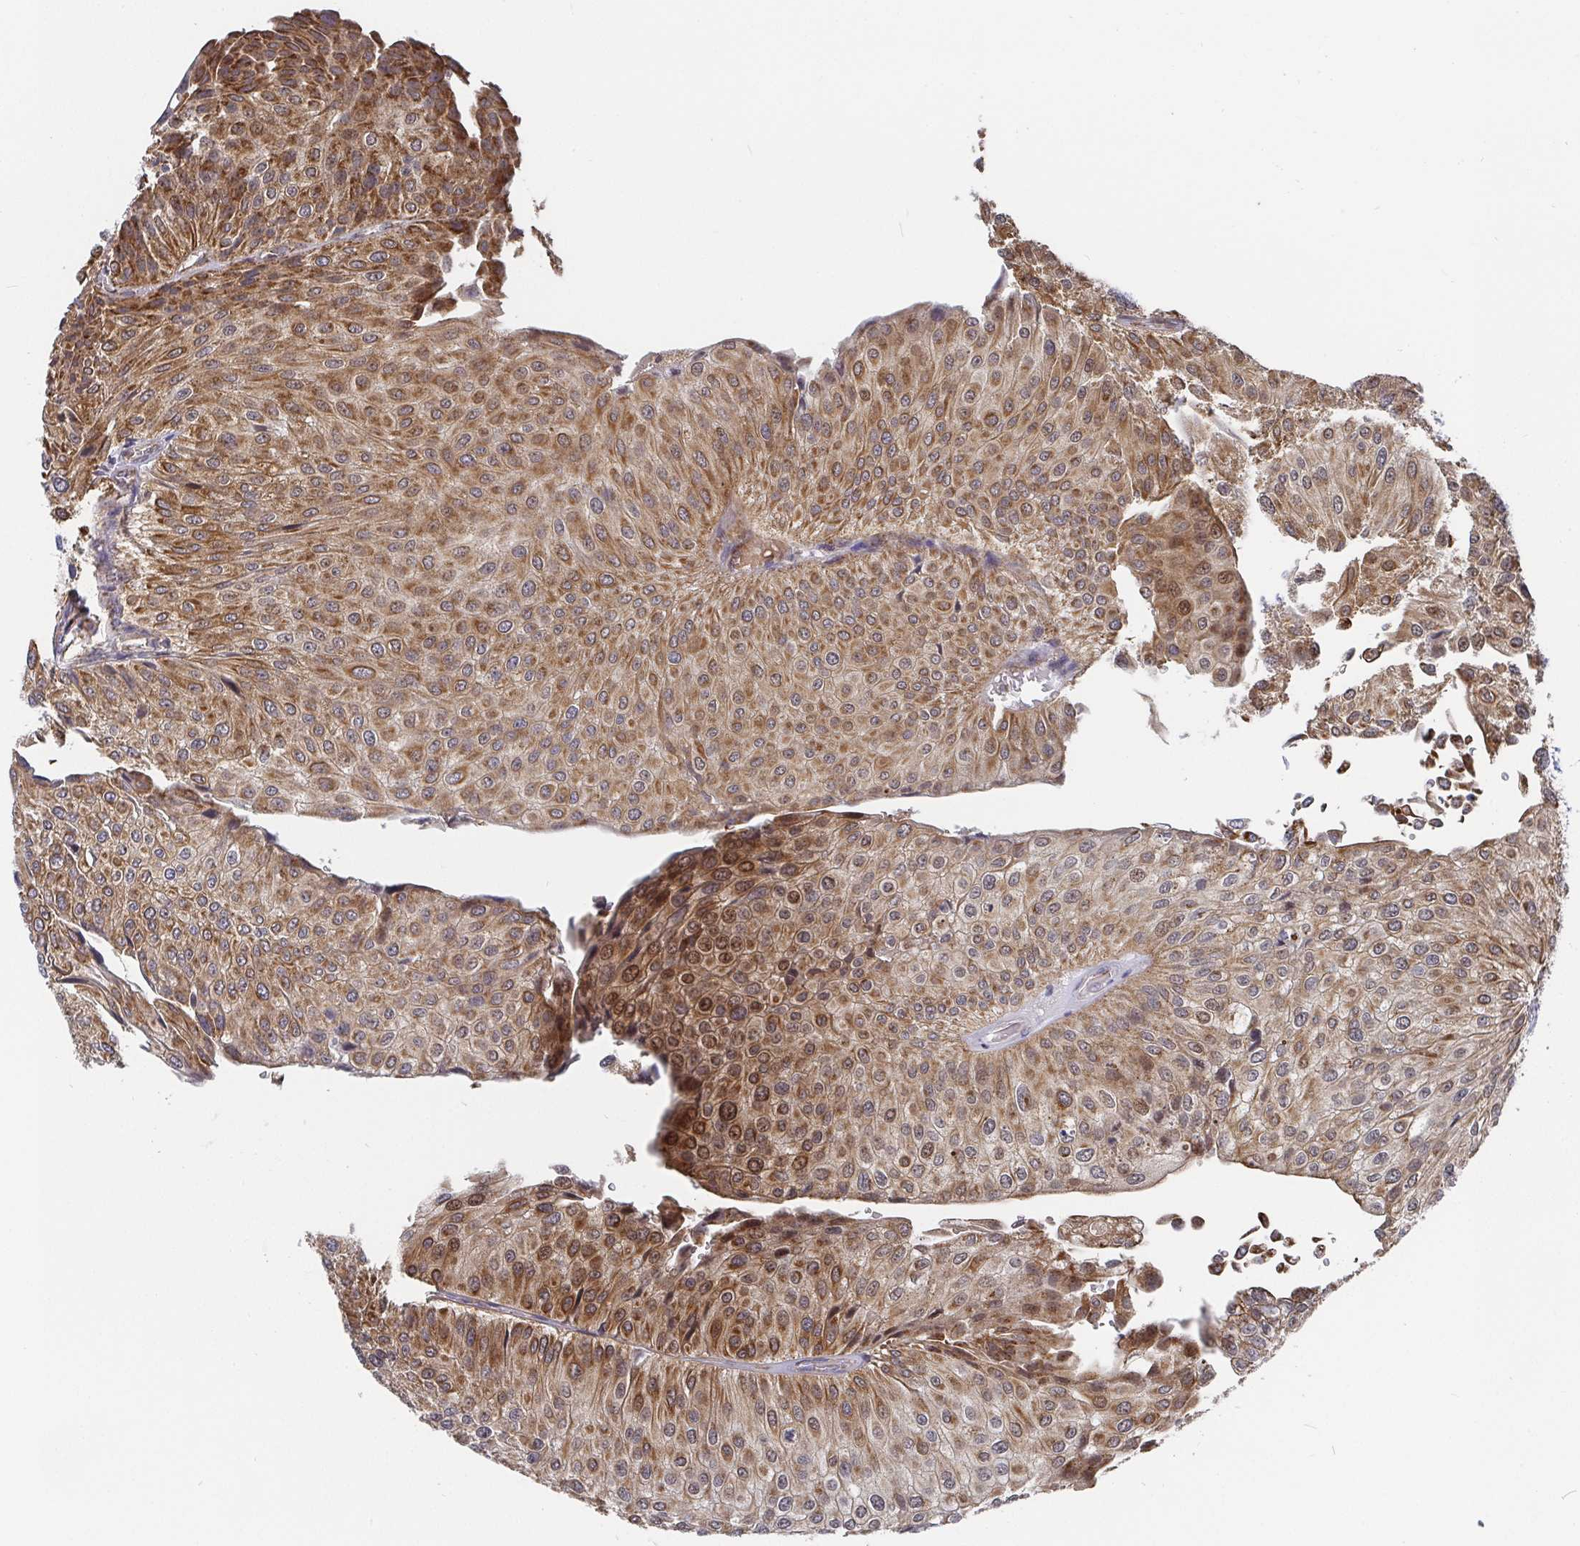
{"staining": {"intensity": "moderate", "quantity": ">75%", "location": "cytoplasmic/membranous,nuclear"}, "tissue": "urothelial cancer", "cell_type": "Tumor cells", "image_type": "cancer", "snomed": [{"axis": "morphology", "description": "Urothelial carcinoma, NOS"}, {"axis": "topography", "description": "Urinary bladder"}], "caption": "IHC of transitional cell carcinoma displays medium levels of moderate cytoplasmic/membranous and nuclear staining in approximately >75% of tumor cells.", "gene": "PDF", "patient": {"sex": "male", "age": 67}}